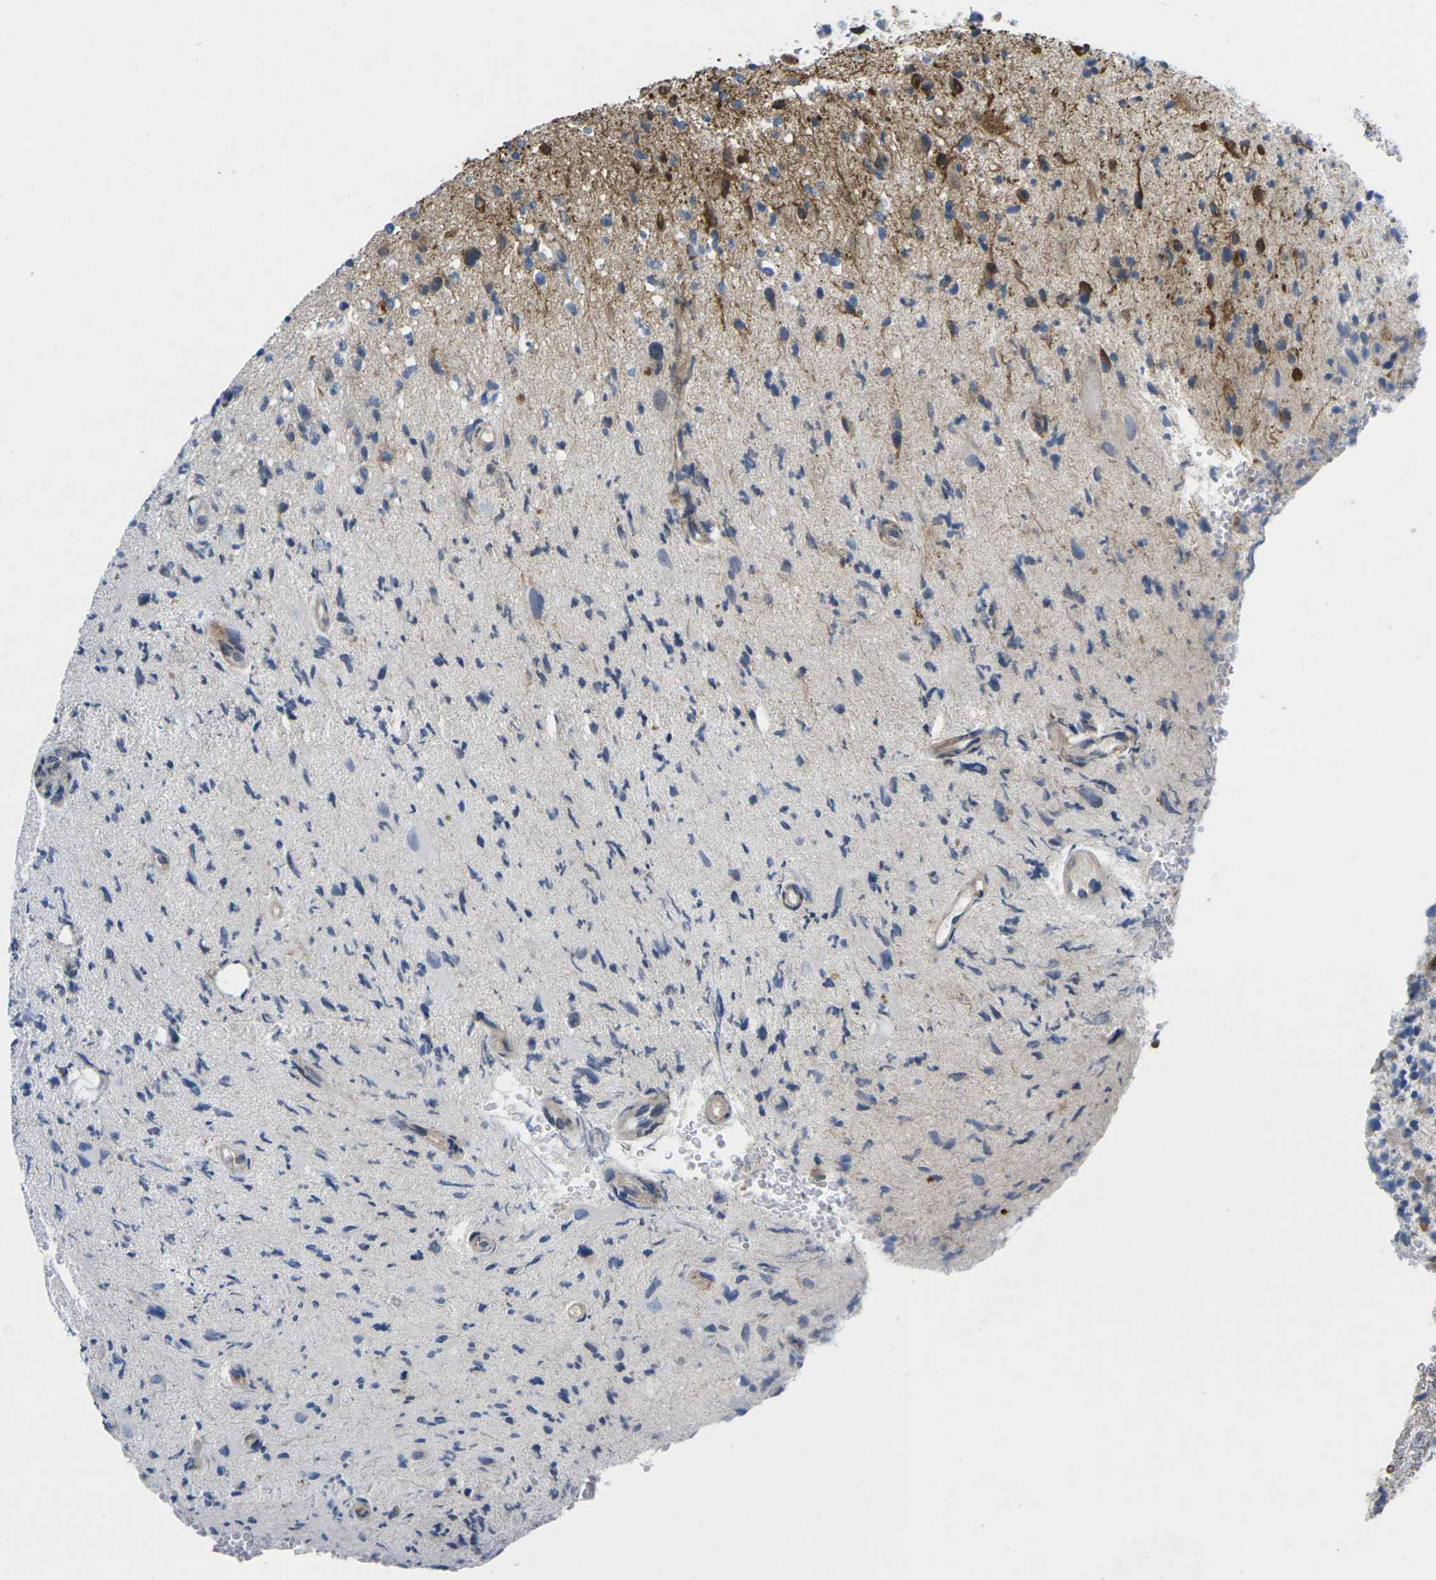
{"staining": {"intensity": "moderate", "quantity": "<25%", "location": "cytoplasmic/membranous"}, "tissue": "glioma", "cell_type": "Tumor cells", "image_type": "cancer", "snomed": [{"axis": "morphology", "description": "Glioma, malignant, High grade"}, {"axis": "topography", "description": "Brain"}], "caption": "Human malignant glioma (high-grade) stained for a protein (brown) displays moderate cytoplasmic/membranous positive positivity in approximately <25% of tumor cells.", "gene": "IQGAP1", "patient": {"sex": "male", "age": 48}}